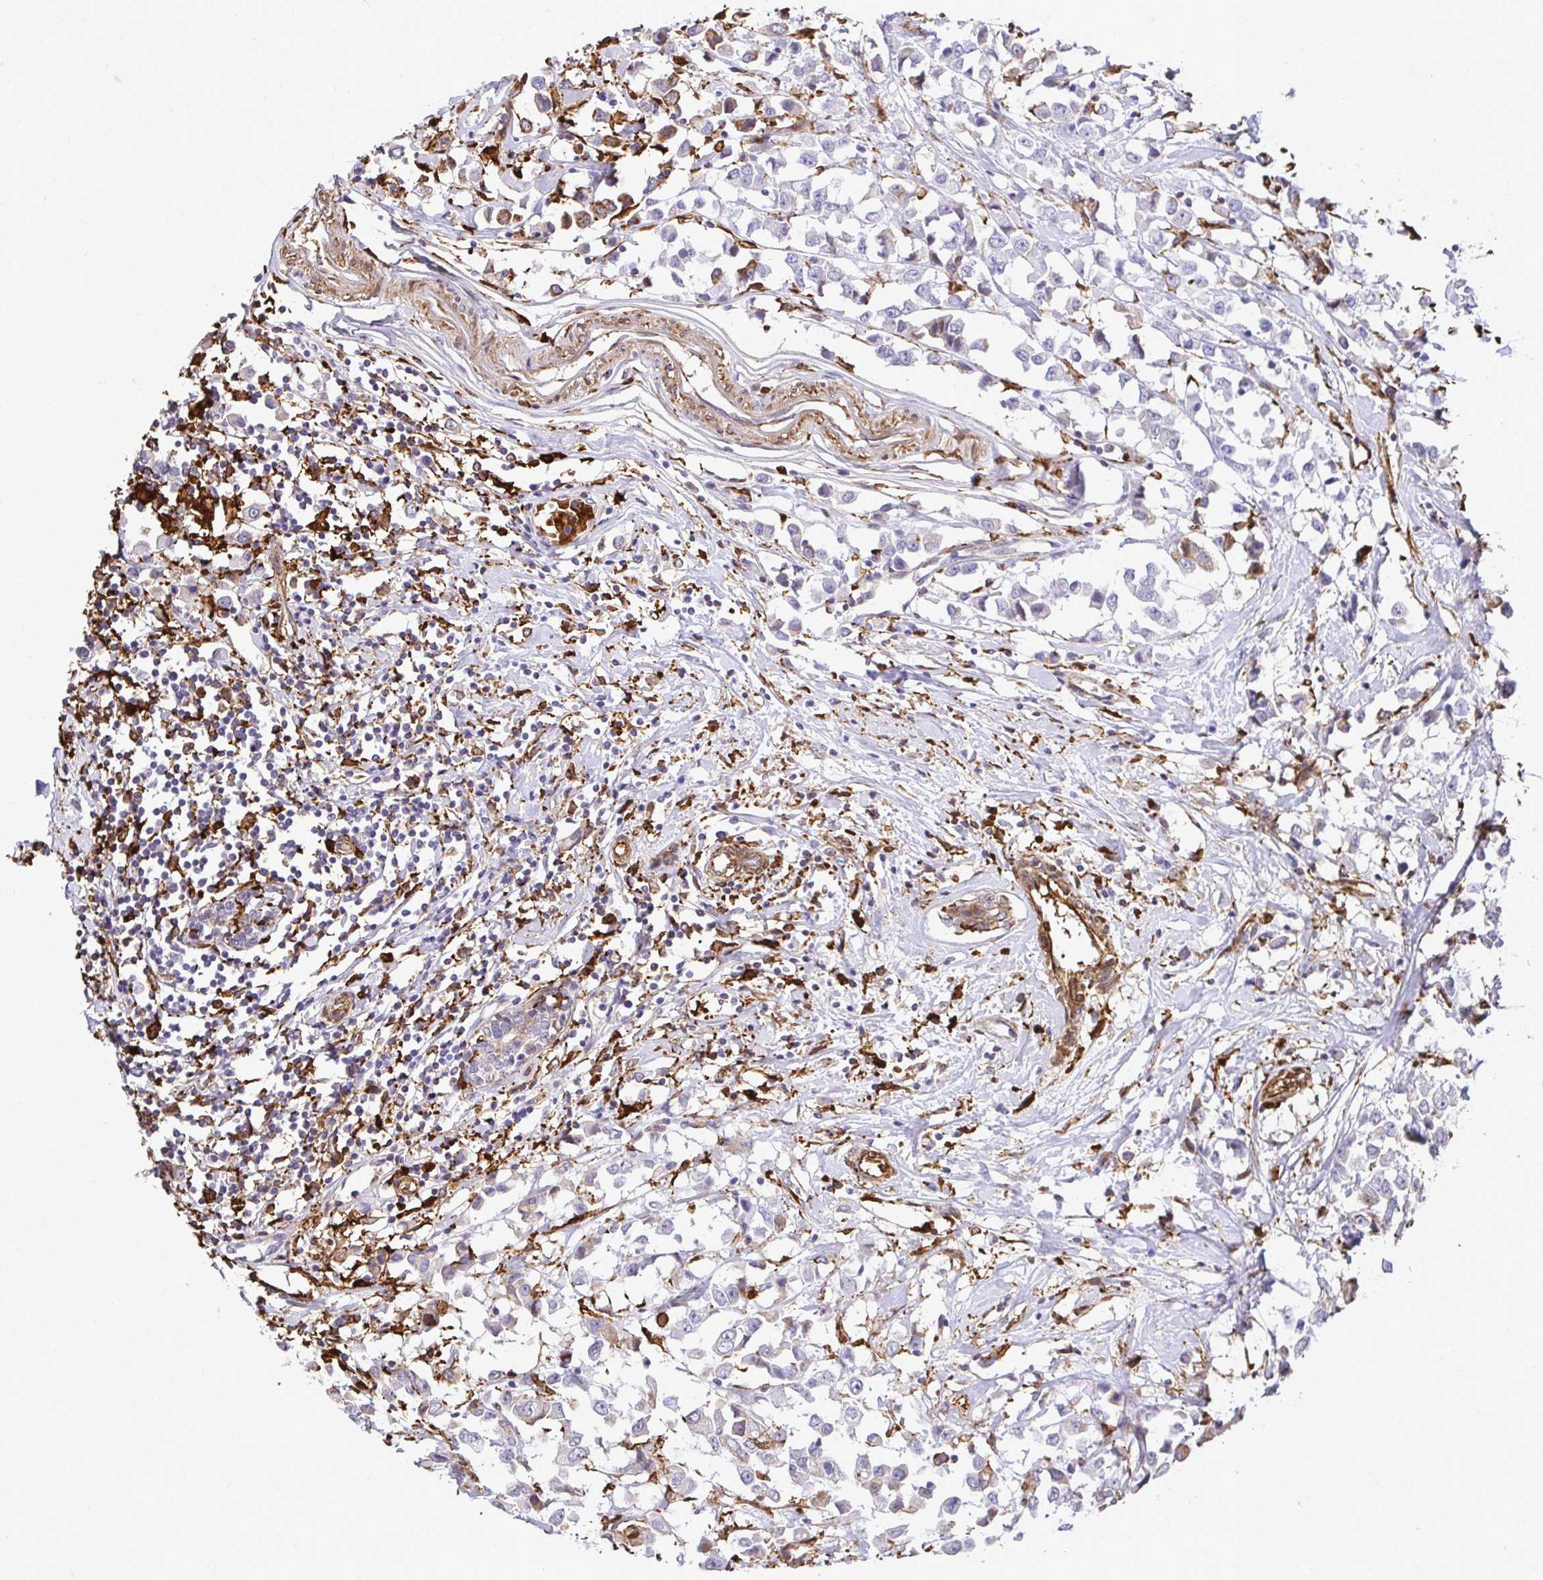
{"staining": {"intensity": "moderate", "quantity": "<25%", "location": "cytoplasmic/membranous"}, "tissue": "breast cancer", "cell_type": "Tumor cells", "image_type": "cancer", "snomed": [{"axis": "morphology", "description": "Duct carcinoma"}, {"axis": "topography", "description": "Breast"}], "caption": "Breast cancer (intraductal carcinoma) stained for a protein displays moderate cytoplasmic/membranous positivity in tumor cells. Using DAB (brown) and hematoxylin (blue) stains, captured at high magnification using brightfield microscopy.", "gene": "GSN", "patient": {"sex": "female", "age": 61}}